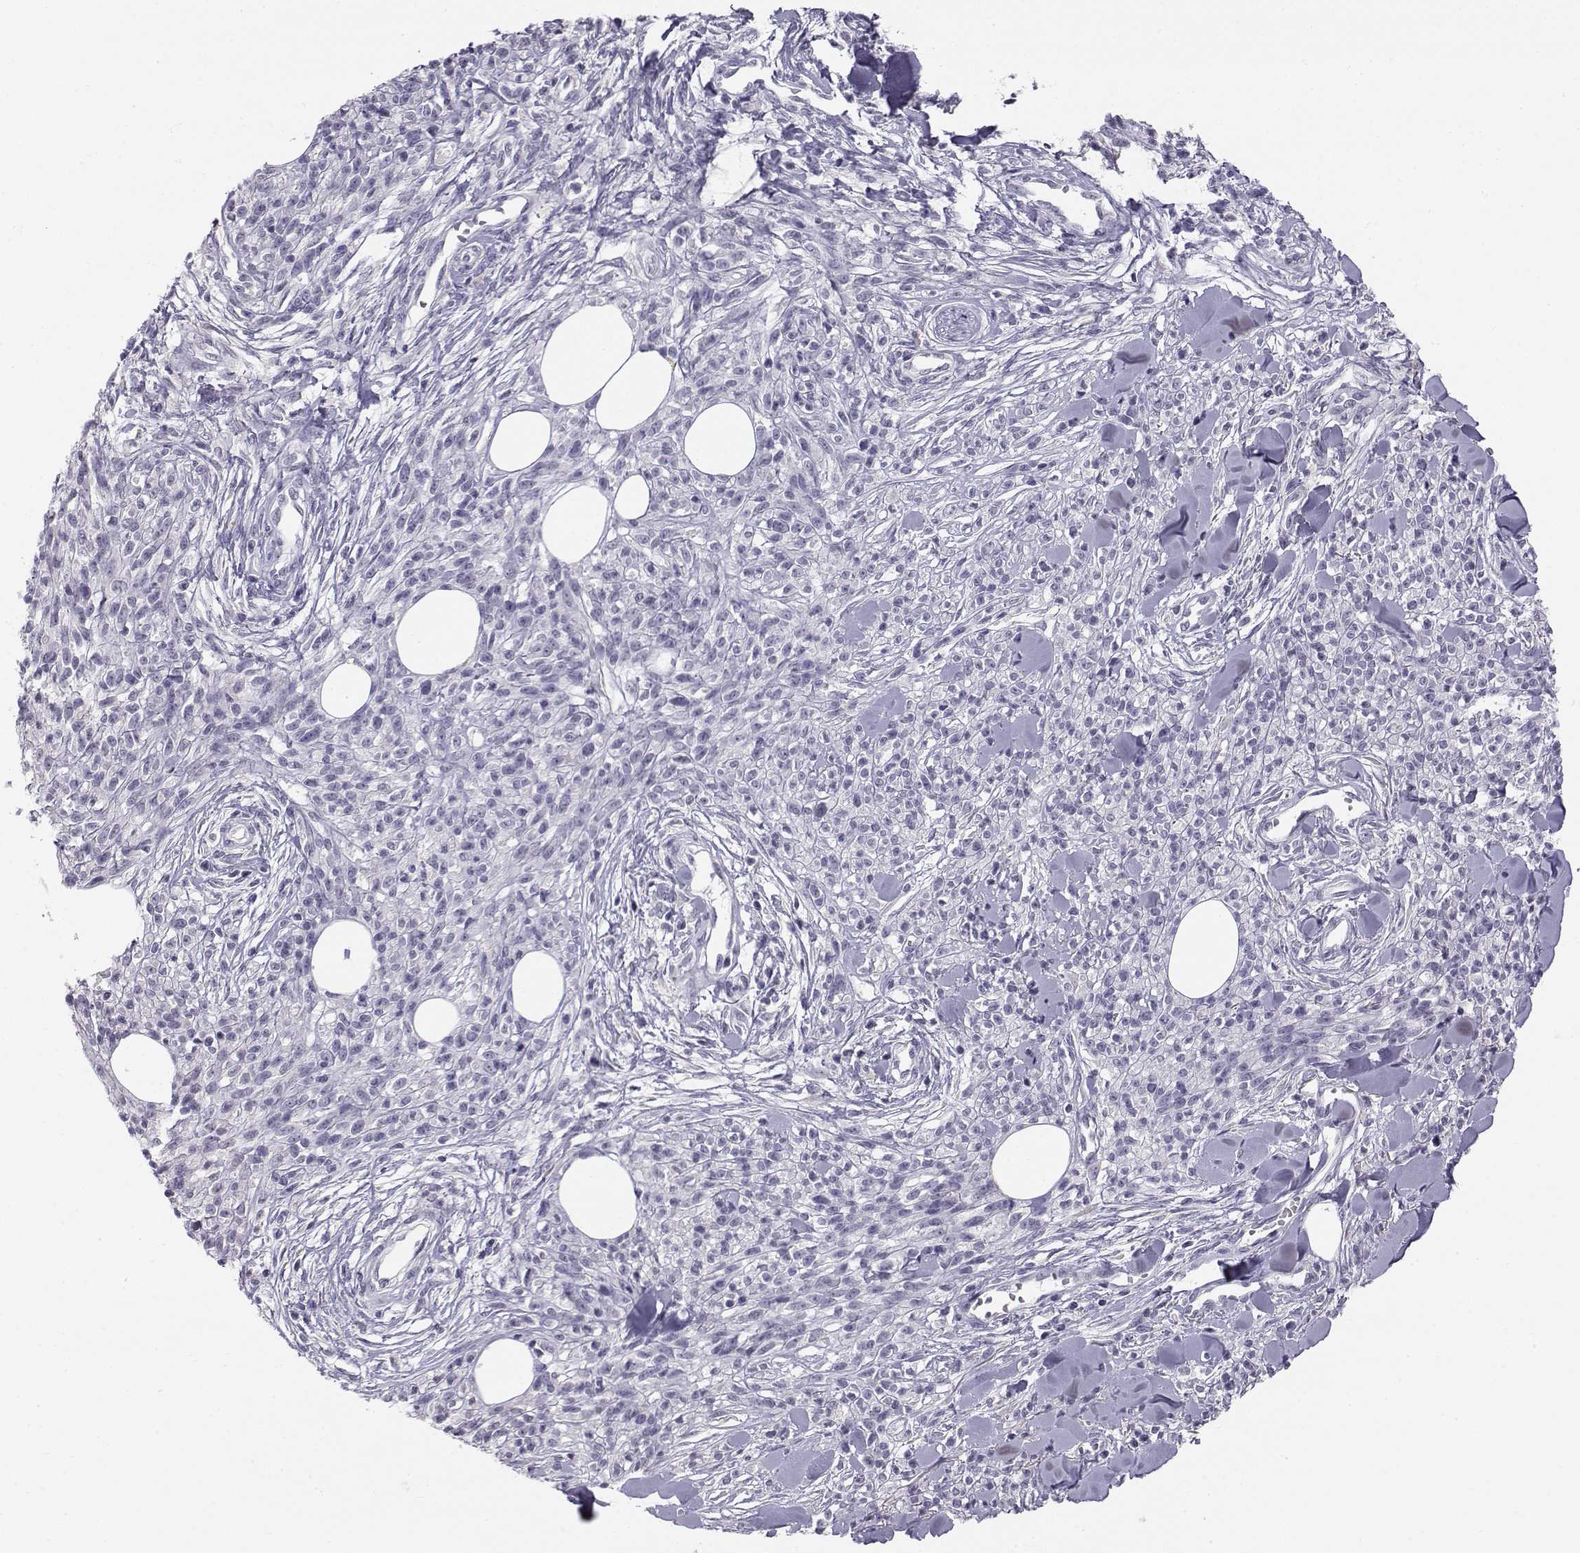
{"staining": {"intensity": "negative", "quantity": "none", "location": "none"}, "tissue": "melanoma", "cell_type": "Tumor cells", "image_type": "cancer", "snomed": [{"axis": "morphology", "description": "Malignant melanoma, NOS"}, {"axis": "topography", "description": "Skin"}, {"axis": "topography", "description": "Skin of trunk"}], "caption": "There is no significant expression in tumor cells of melanoma.", "gene": "ACSL6", "patient": {"sex": "male", "age": 74}}